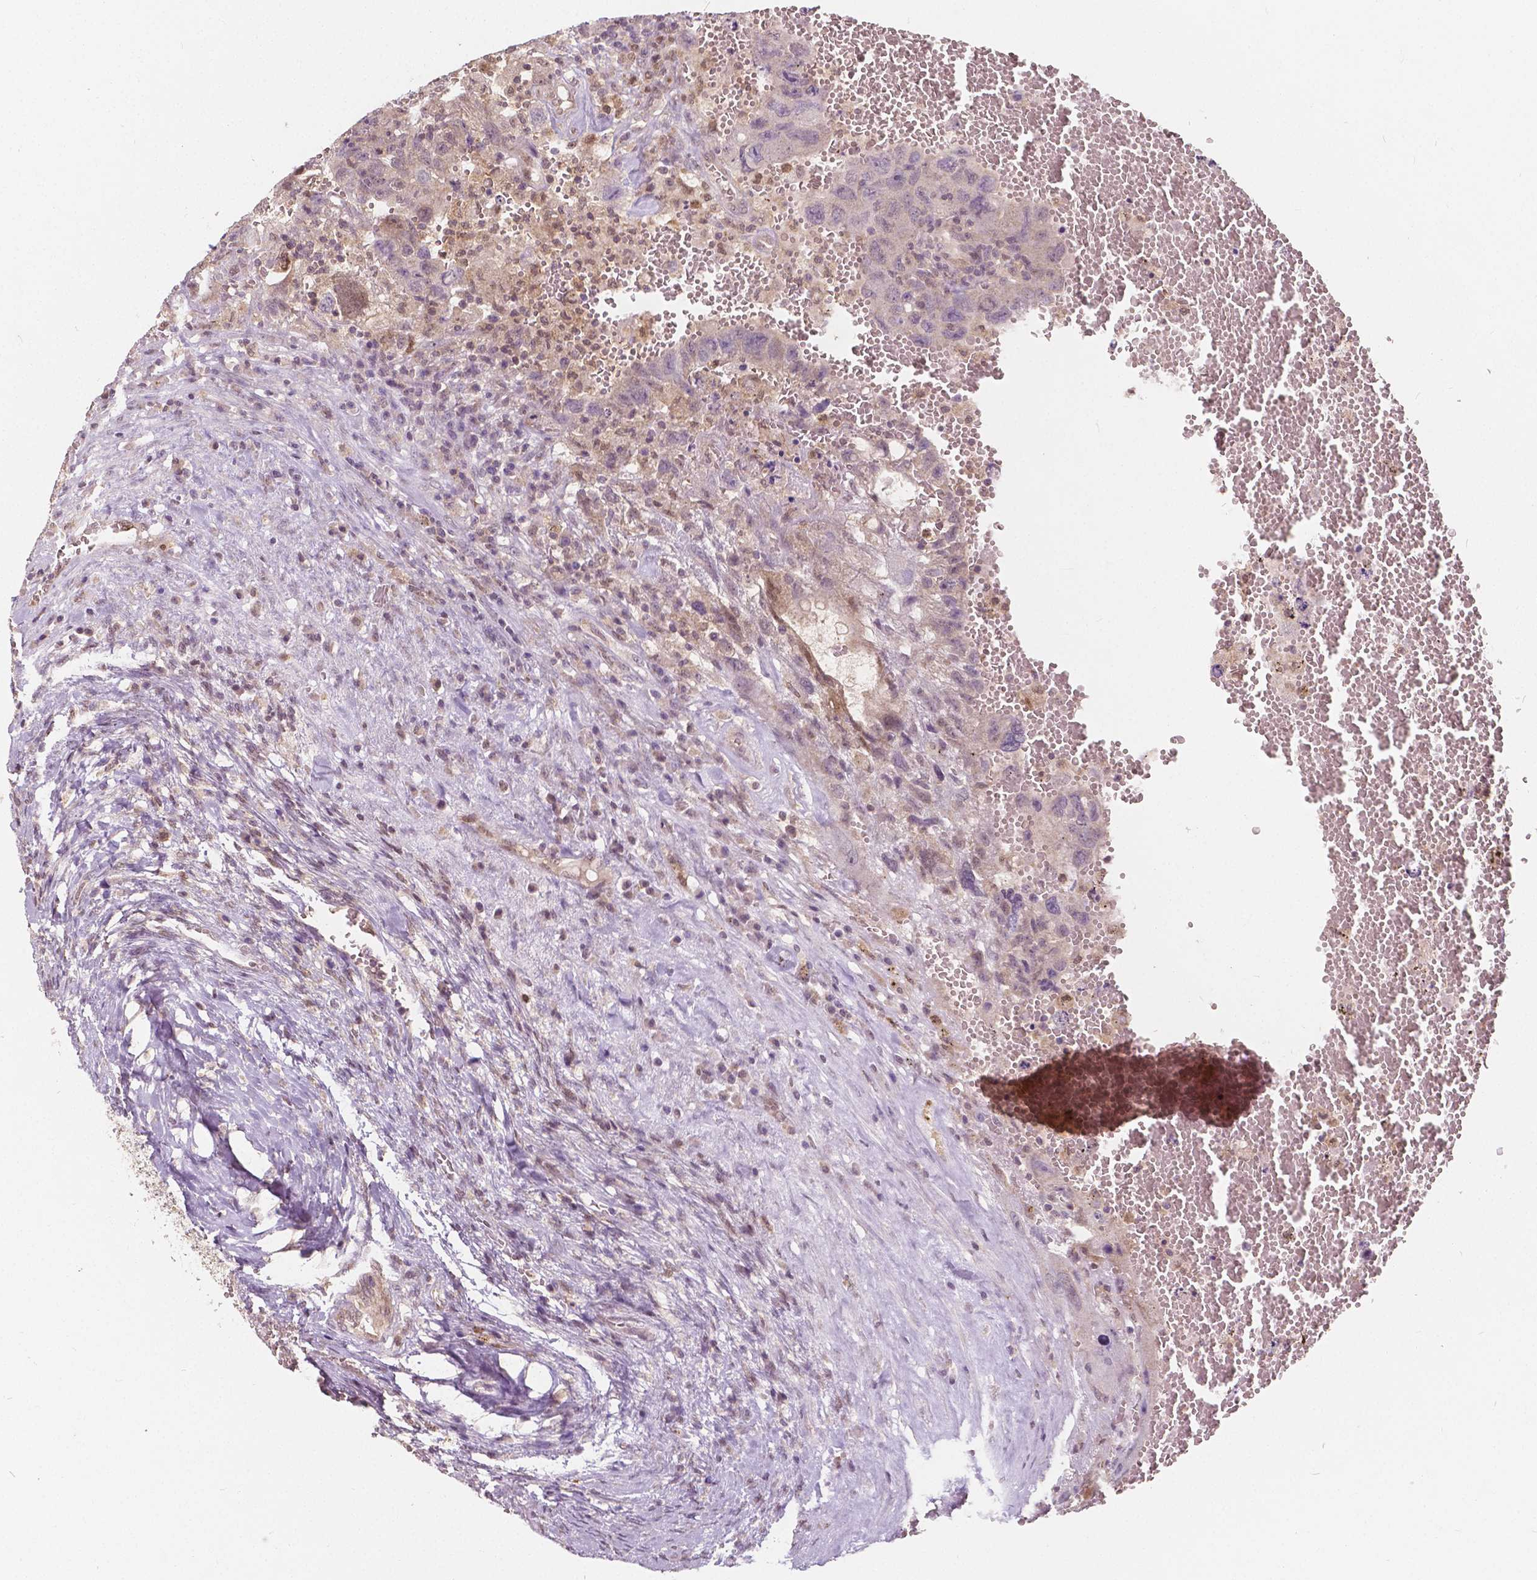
{"staining": {"intensity": "negative", "quantity": "none", "location": "none"}, "tissue": "testis cancer", "cell_type": "Tumor cells", "image_type": "cancer", "snomed": [{"axis": "morphology", "description": "Carcinoma, Embryonal, NOS"}, {"axis": "topography", "description": "Testis"}], "caption": "Immunohistochemical staining of human testis cancer reveals no significant expression in tumor cells.", "gene": "NAPRT", "patient": {"sex": "male", "age": 26}}